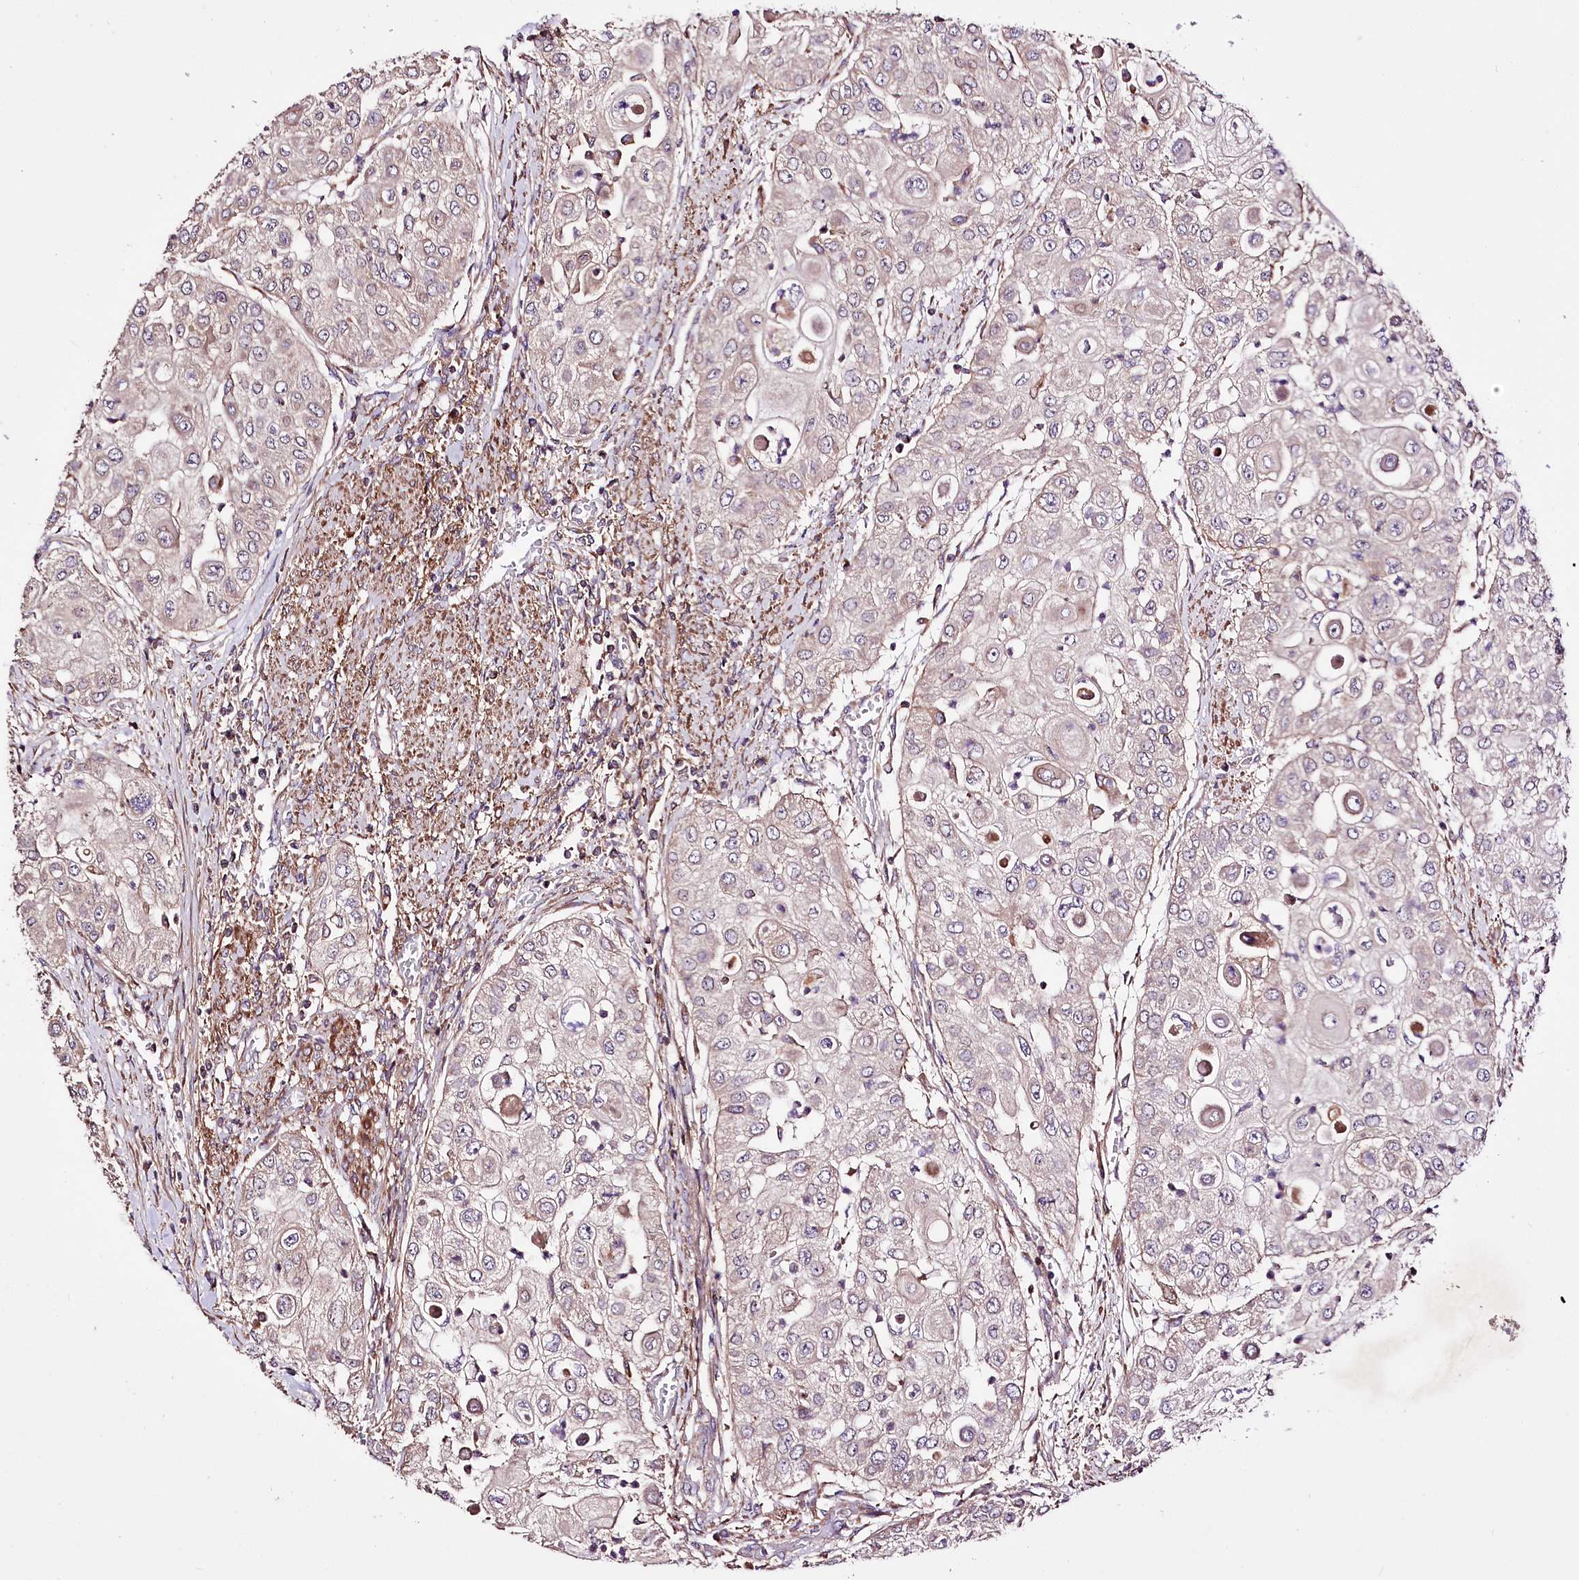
{"staining": {"intensity": "negative", "quantity": "none", "location": "none"}, "tissue": "urothelial cancer", "cell_type": "Tumor cells", "image_type": "cancer", "snomed": [{"axis": "morphology", "description": "Urothelial carcinoma, High grade"}, {"axis": "topography", "description": "Urinary bladder"}], "caption": "Immunohistochemistry of human urothelial cancer shows no staining in tumor cells.", "gene": "WWC1", "patient": {"sex": "female", "age": 79}}